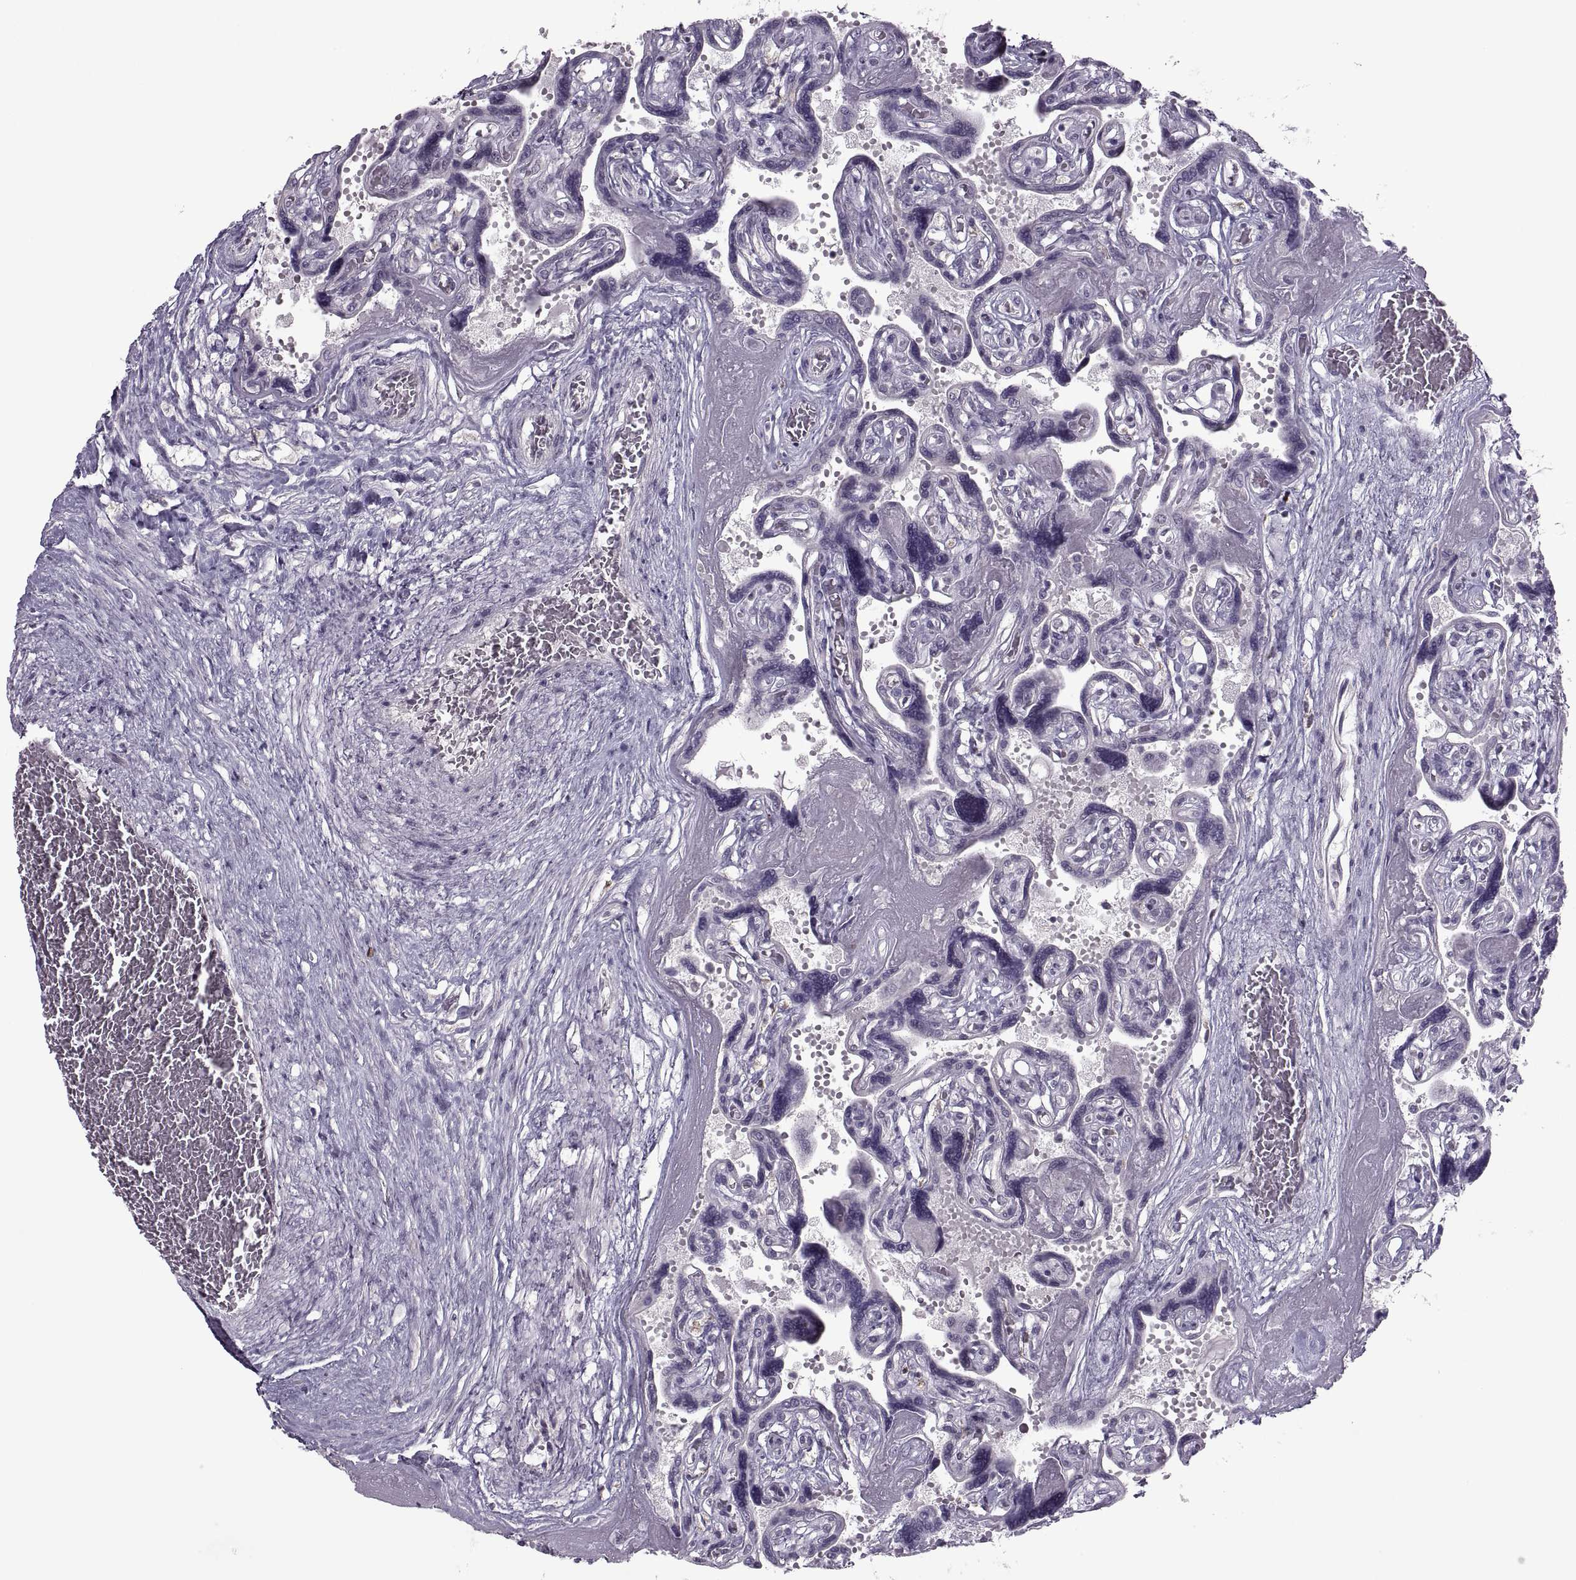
{"staining": {"intensity": "negative", "quantity": "none", "location": "none"}, "tissue": "placenta", "cell_type": "Decidual cells", "image_type": "normal", "snomed": [{"axis": "morphology", "description": "Normal tissue, NOS"}, {"axis": "topography", "description": "Placenta"}], "caption": "Histopathology image shows no significant protein expression in decidual cells of normal placenta.", "gene": "MGAT4D", "patient": {"sex": "female", "age": 32}}